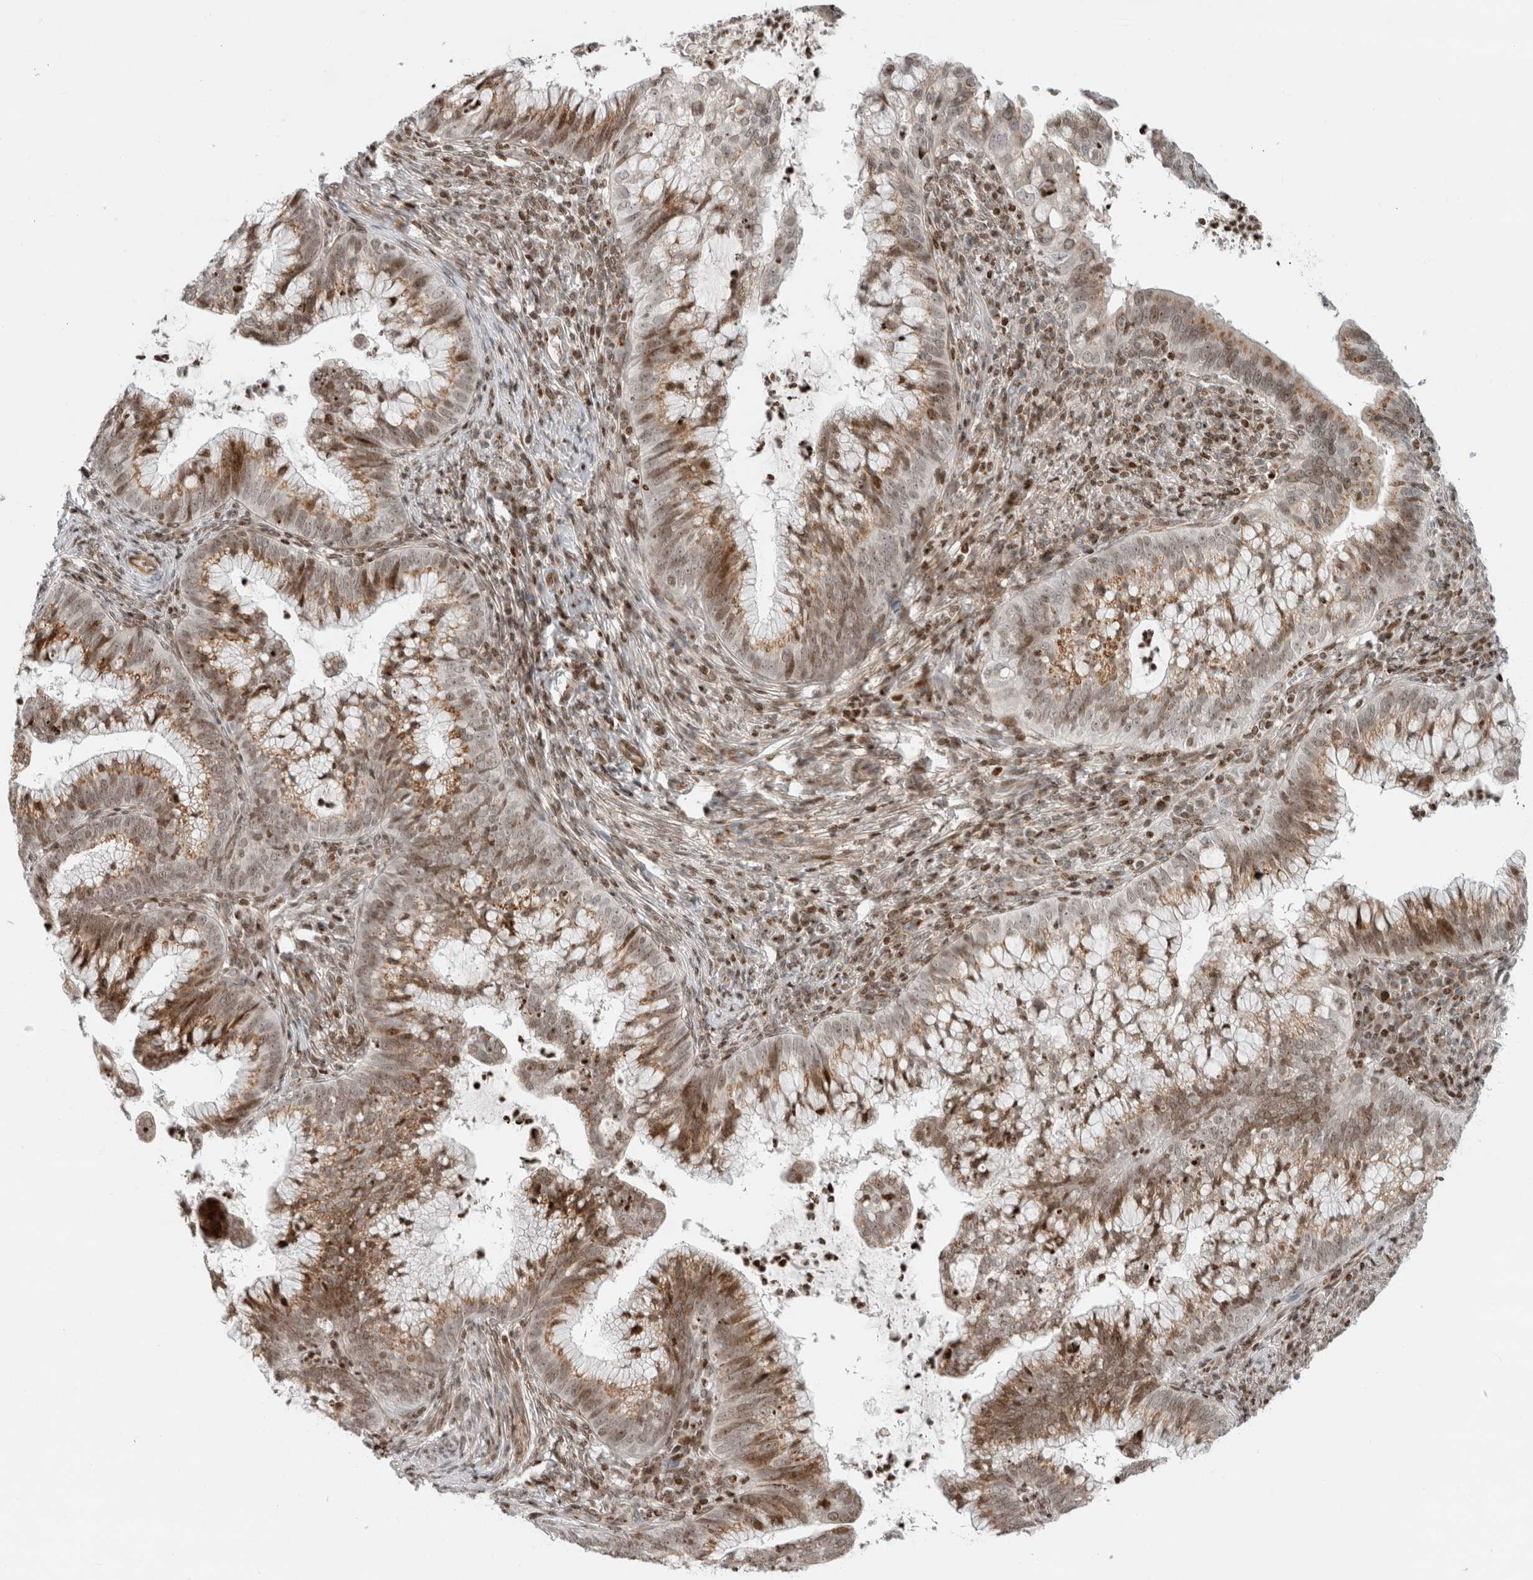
{"staining": {"intensity": "moderate", "quantity": ">75%", "location": "cytoplasmic/membranous,nuclear"}, "tissue": "cervical cancer", "cell_type": "Tumor cells", "image_type": "cancer", "snomed": [{"axis": "morphology", "description": "Adenocarcinoma, NOS"}, {"axis": "topography", "description": "Cervix"}], "caption": "Moderate cytoplasmic/membranous and nuclear protein expression is seen in approximately >75% of tumor cells in cervical adenocarcinoma.", "gene": "GINS4", "patient": {"sex": "female", "age": 36}}